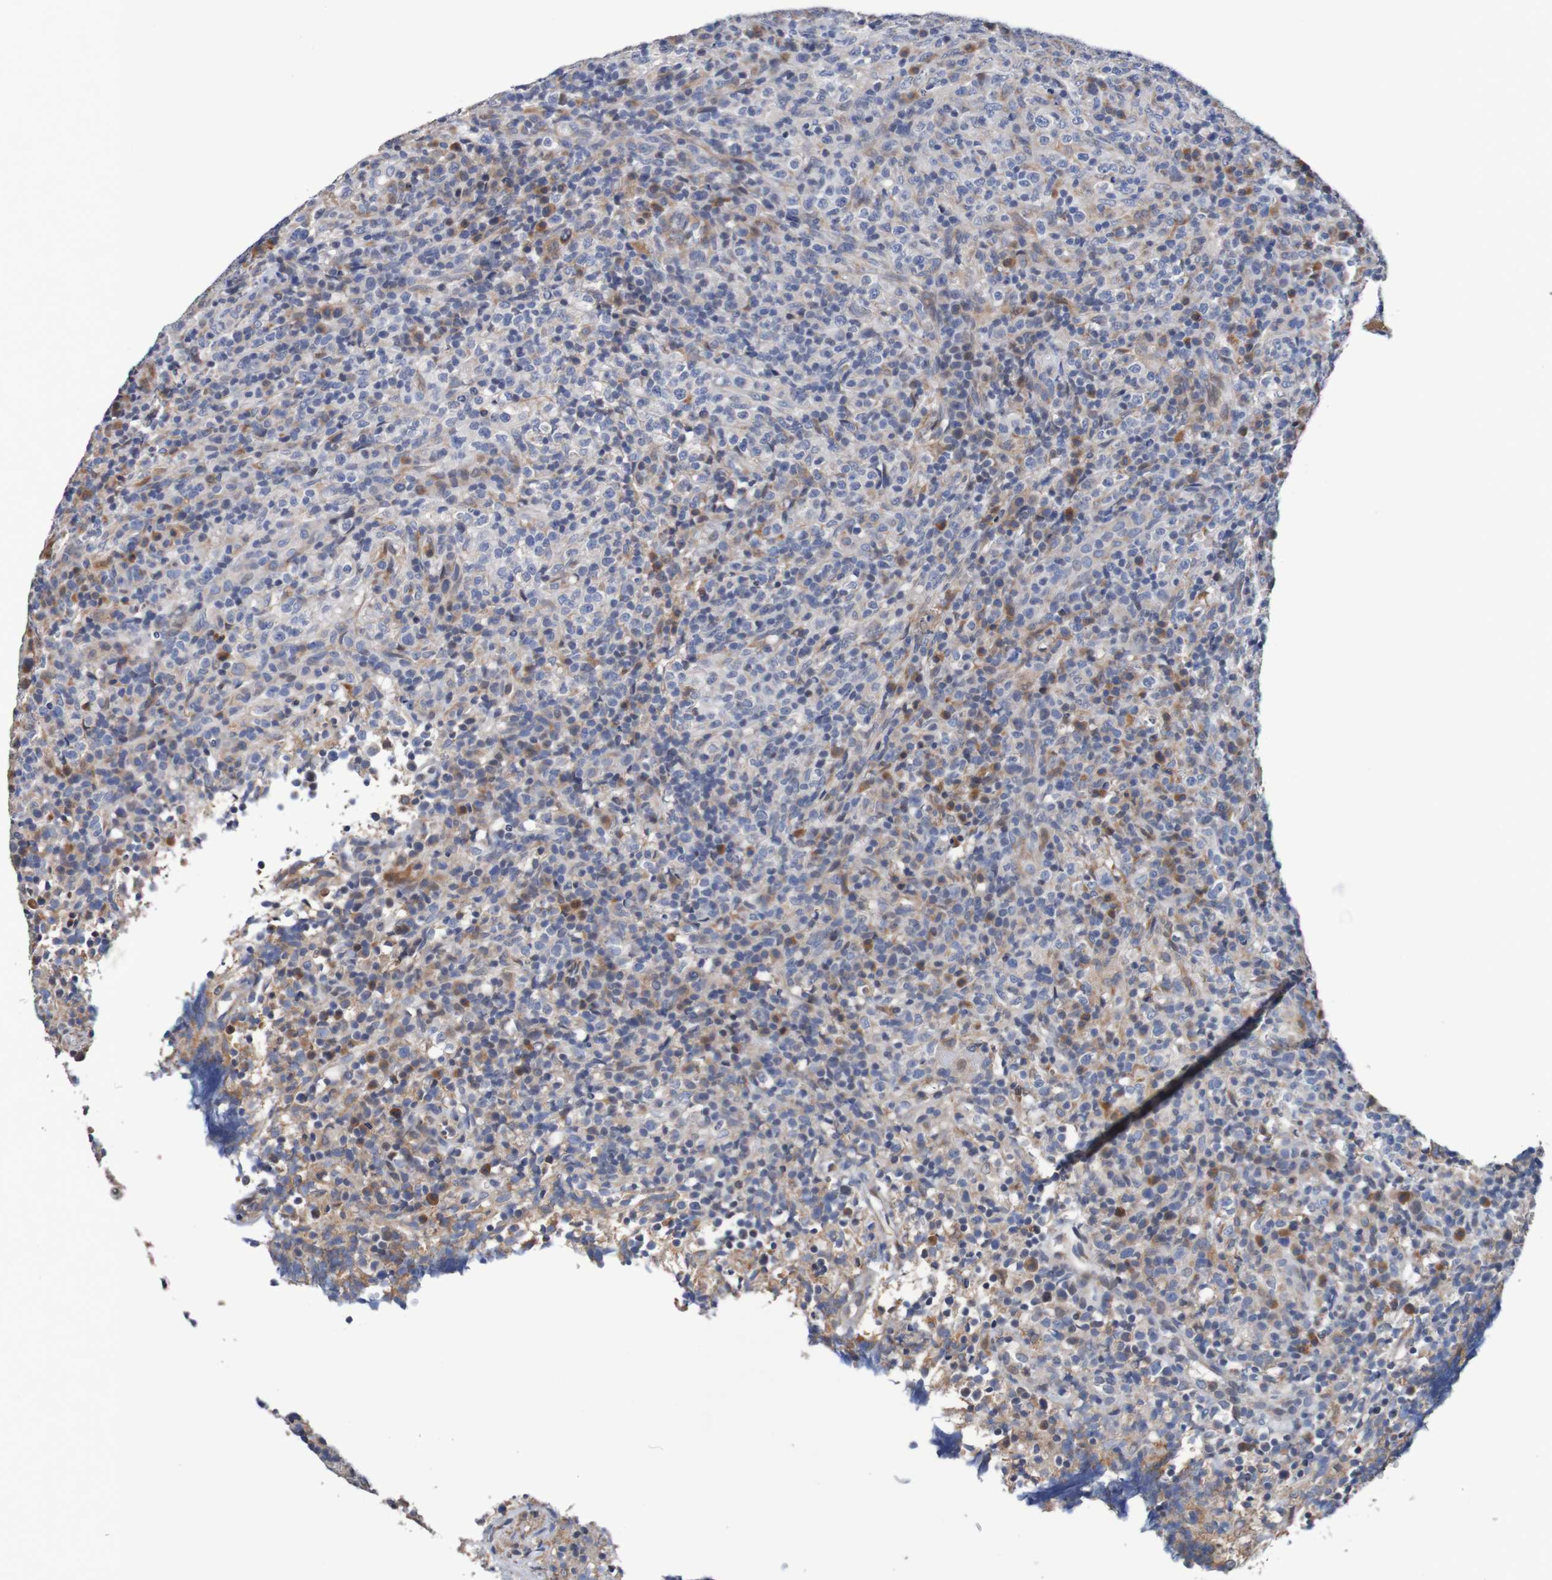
{"staining": {"intensity": "moderate", "quantity": "25%-75%", "location": "cytoplasmic/membranous"}, "tissue": "lymphoma", "cell_type": "Tumor cells", "image_type": "cancer", "snomed": [{"axis": "morphology", "description": "Malignant lymphoma, non-Hodgkin's type, High grade"}, {"axis": "topography", "description": "Lymph node"}], "caption": "Tumor cells demonstrate moderate cytoplasmic/membranous positivity in approximately 25%-75% of cells in malignant lymphoma, non-Hodgkin's type (high-grade). (Stains: DAB in brown, nuclei in blue, Microscopy: brightfield microscopy at high magnification).", "gene": "FIBP", "patient": {"sex": "female", "age": 76}}